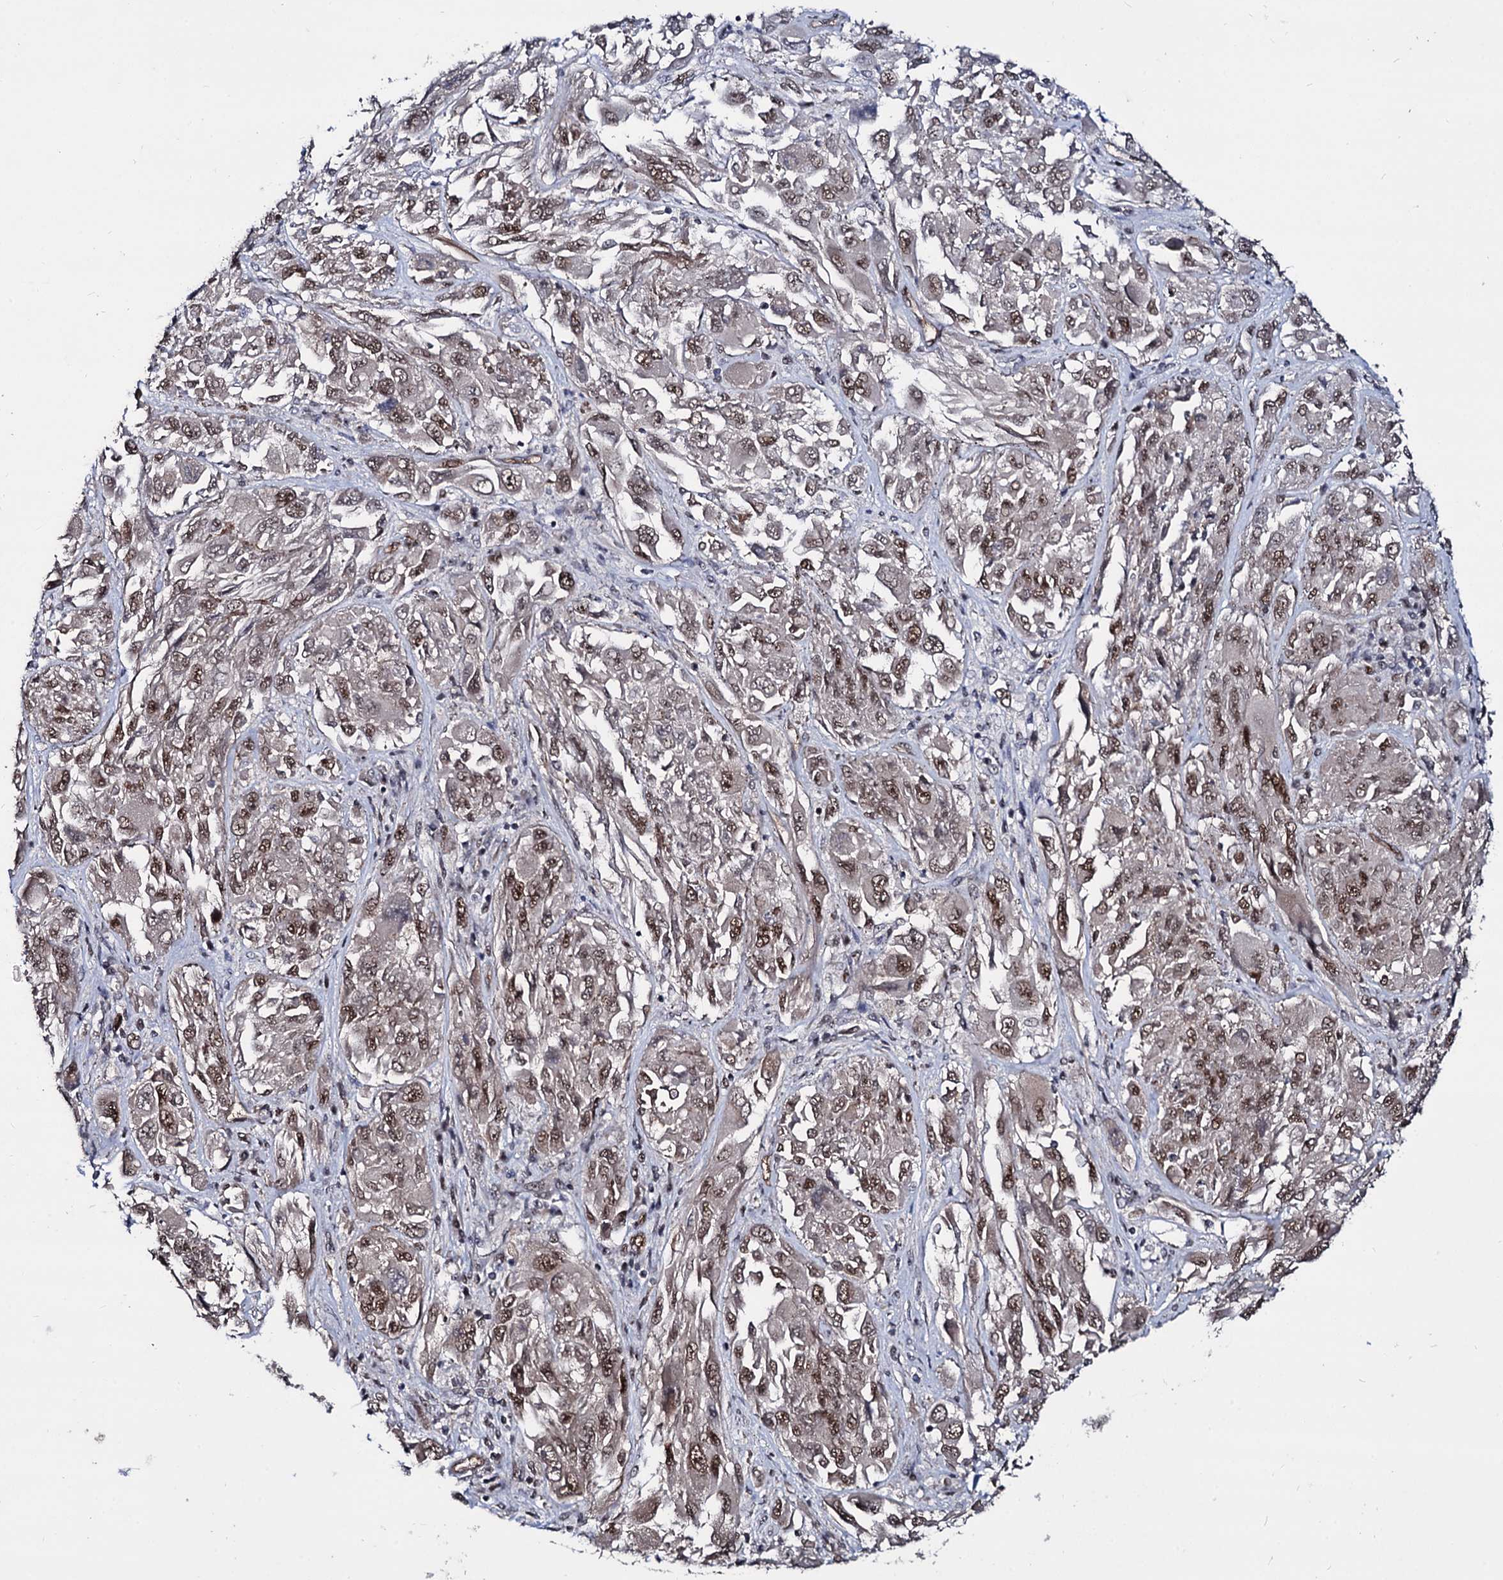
{"staining": {"intensity": "moderate", "quantity": ">75%", "location": "nuclear"}, "tissue": "melanoma", "cell_type": "Tumor cells", "image_type": "cancer", "snomed": [{"axis": "morphology", "description": "Malignant melanoma, NOS"}, {"axis": "topography", "description": "Skin"}], "caption": "Melanoma stained for a protein reveals moderate nuclear positivity in tumor cells.", "gene": "GALNT11", "patient": {"sex": "female", "age": 91}}